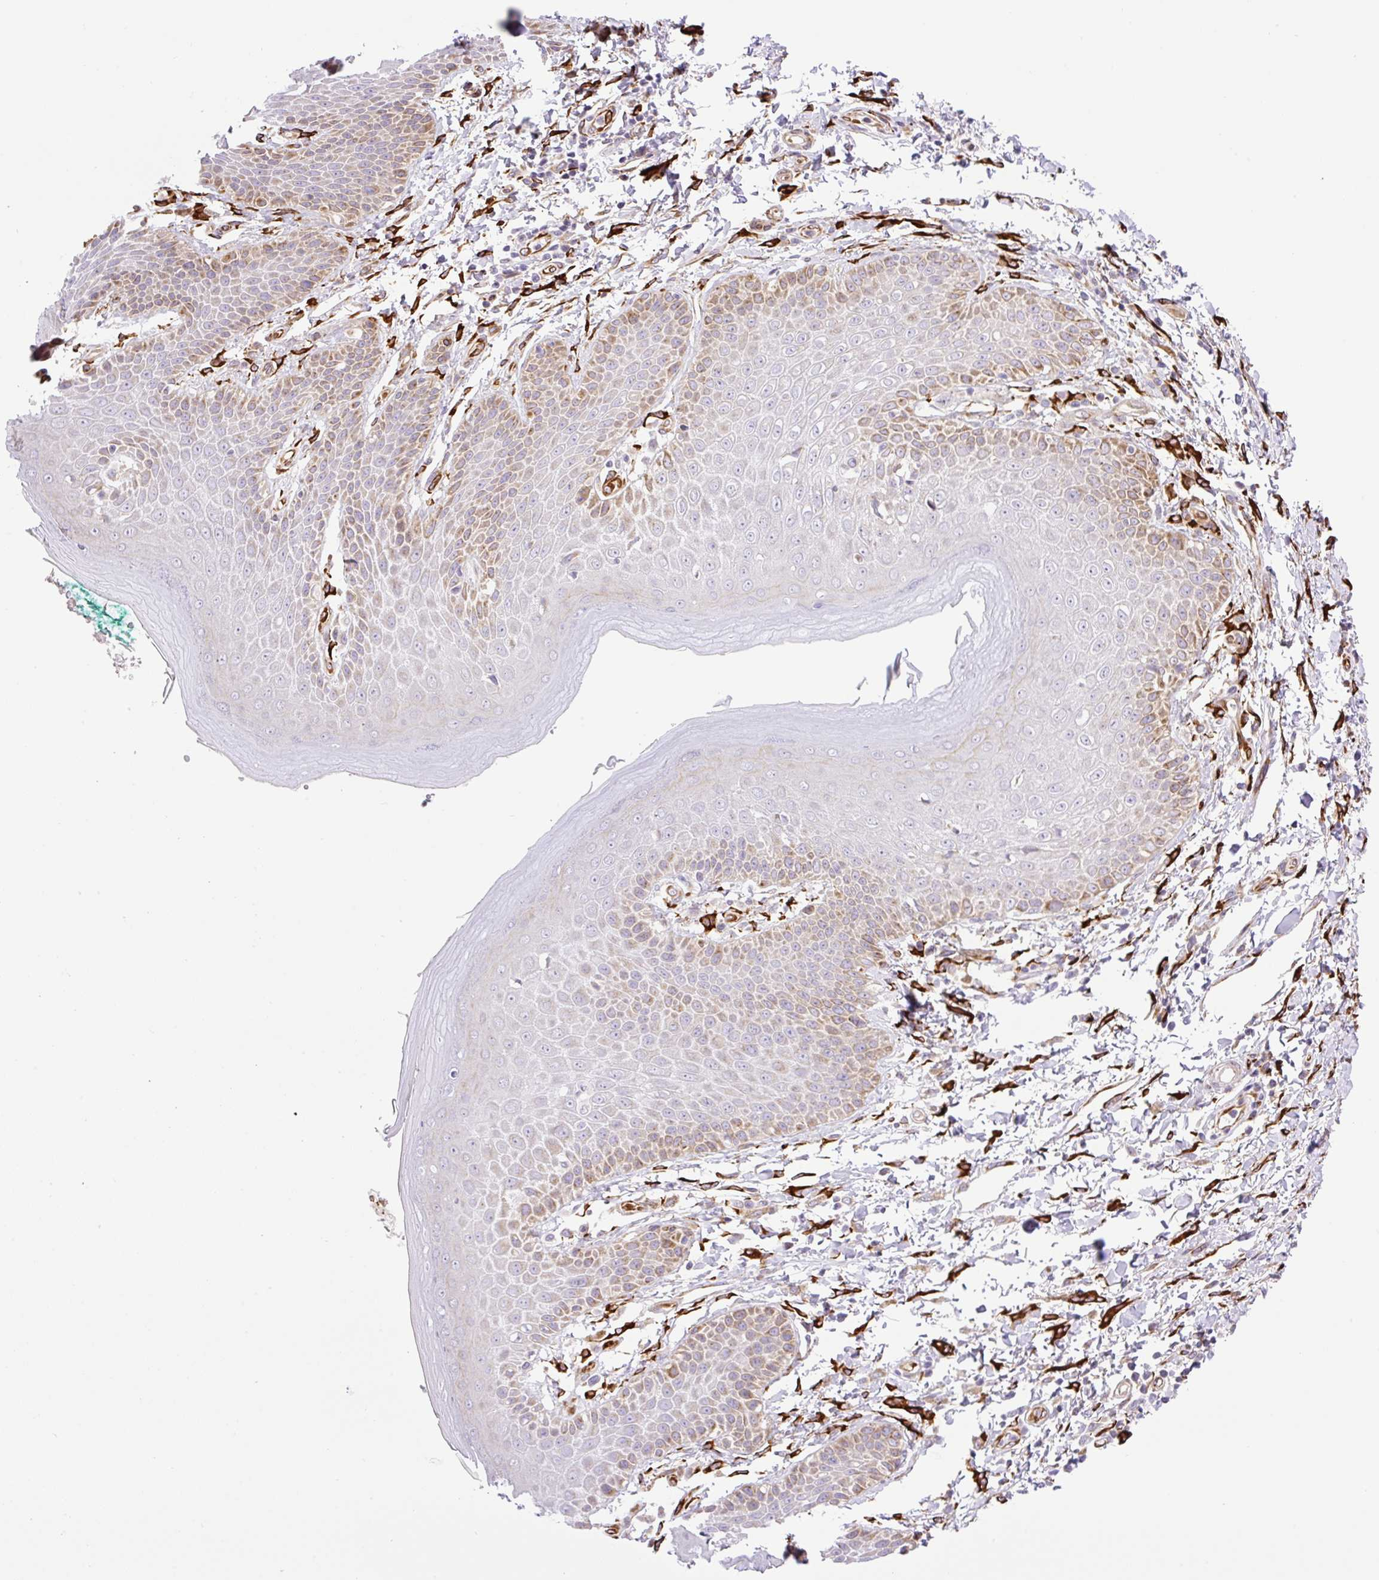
{"staining": {"intensity": "weak", "quantity": "25%-75%", "location": "cytoplasmic/membranous"}, "tissue": "skin", "cell_type": "Epidermal cells", "image_type": "normal", "snomed": [{"axis": "morphology", "description": "Normal tissue, NOS"}, {"axis": "topography", "description": "Peripheral nerve tissue"}], "caption": "Skin stained for a protein (brown) reveals weak cytoplasmic/membranous positive expression in approximately 25%-75% of epidermal cells.", "gene": "RAB30", "patient": {"sex": "male", "age": 51}}